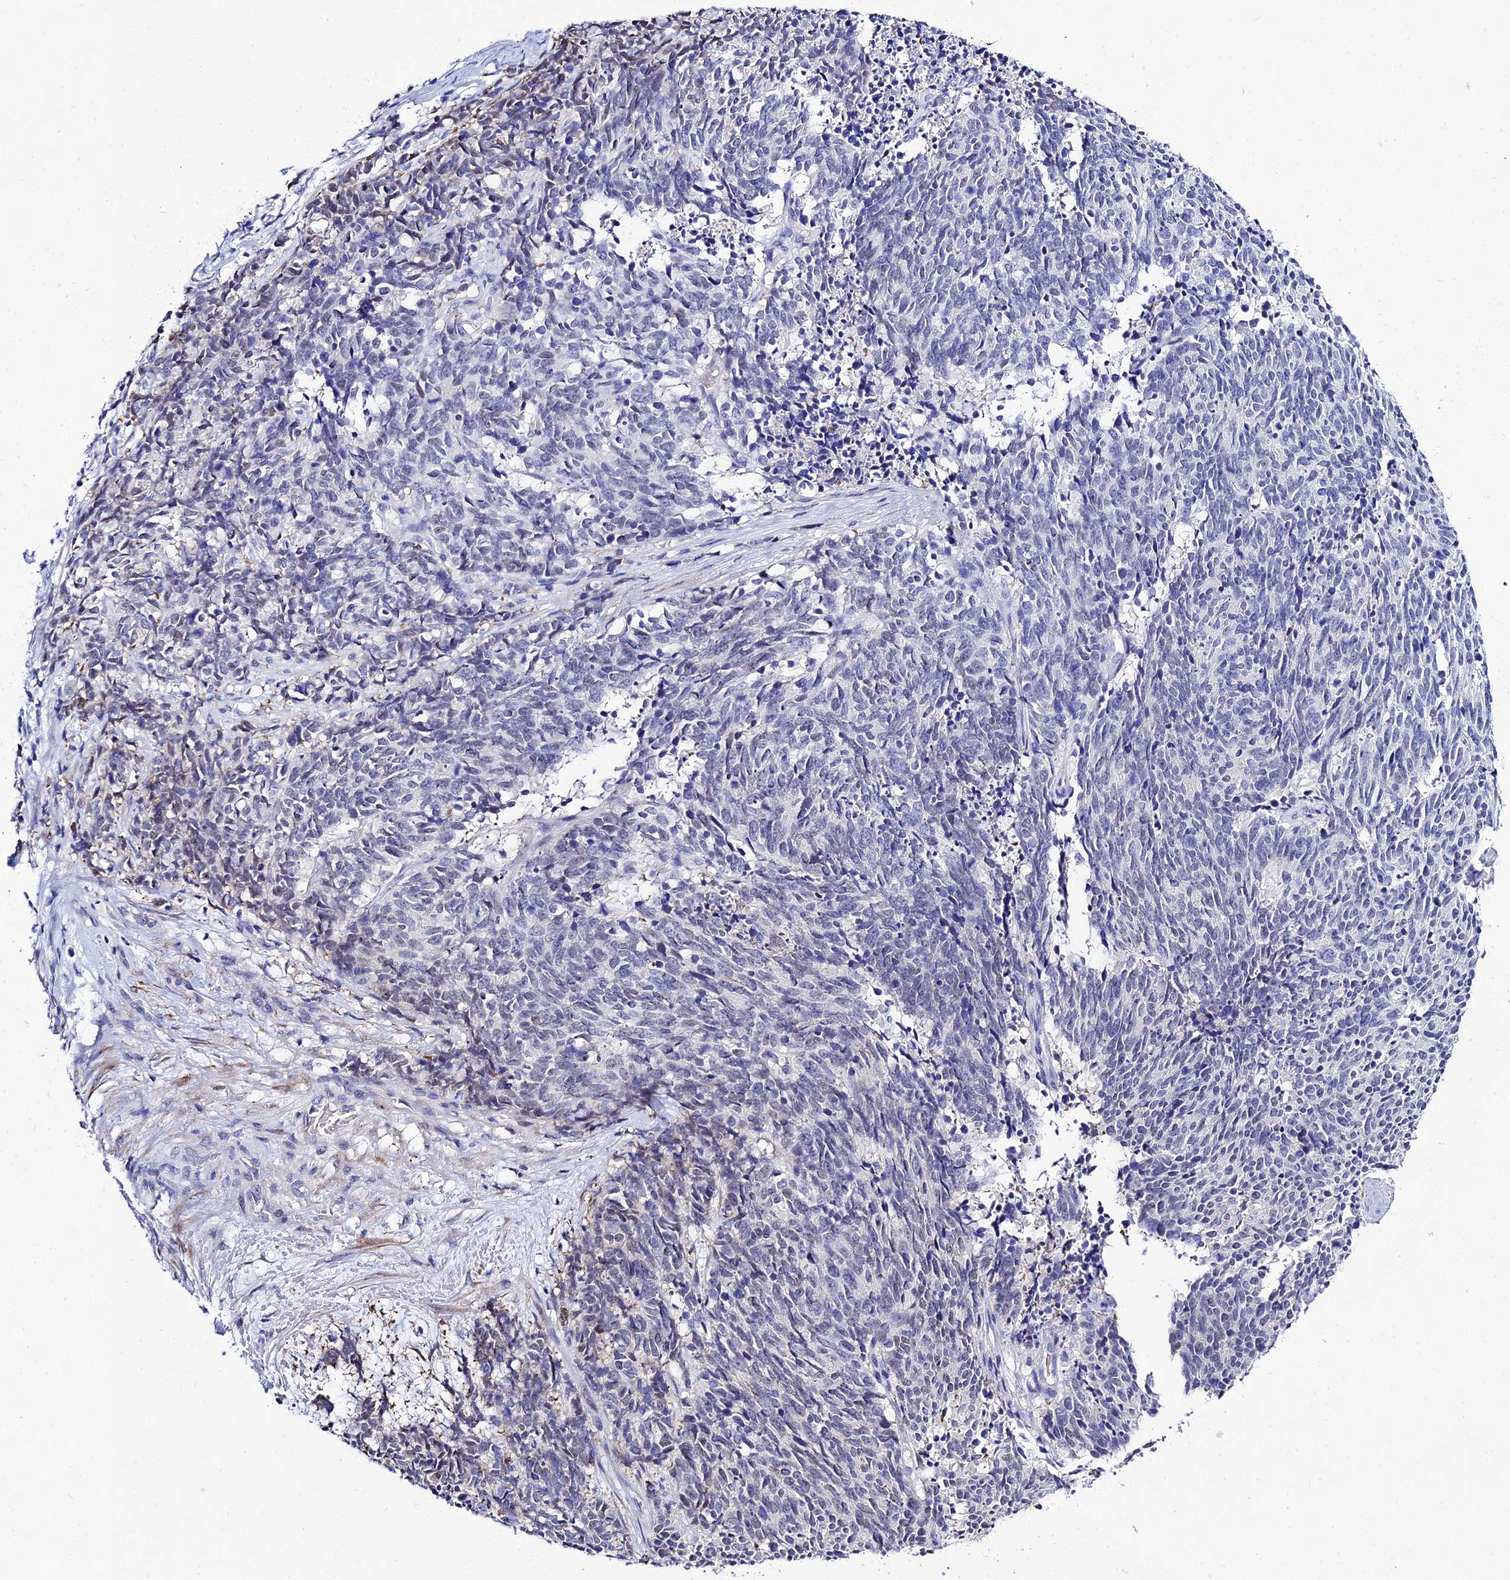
{"staining": {"intensity": "negative", "quantity": "none", "location": "none"}, "tissue": "cervical cancer", "cell_type": "Tumor cells", "image_type": "cancer", "snomed": [{"axis": "morphology", "description": "Squamous cell carcinoma, NOS"}, {"axis": "topography", "description": "Cervix"}], "caption": "IHC micrograph of cervical cancer stained for a protein (brown), which demonstrates no staining in tumor cells.", "gene": "DEFB107A", "patient": {"sex": "female", "age": 29}}